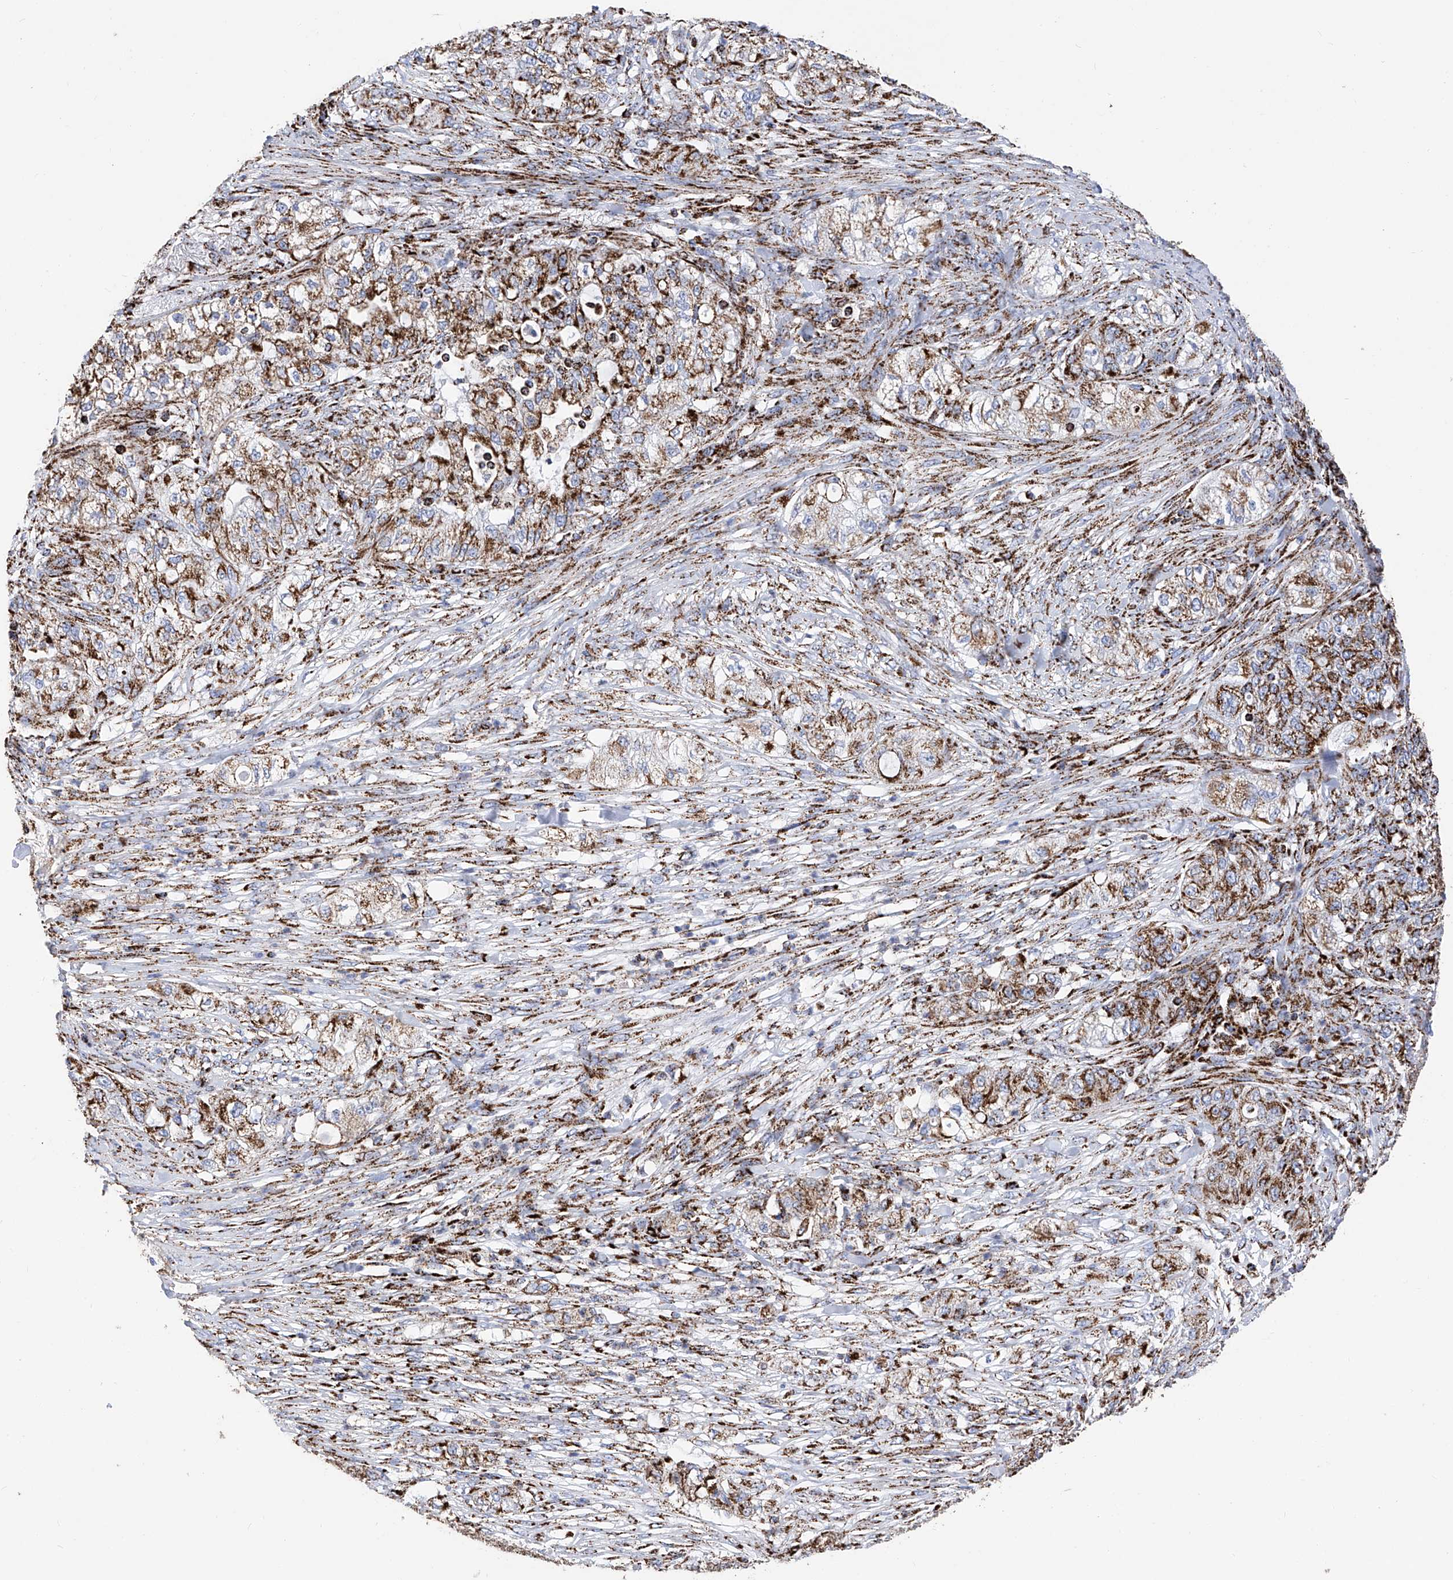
{"staining": {"intensity": "strong", "quantity": "25%-75%", "location": "cytoplasmic/membranous"}, "tissue": "pancreatic cancer", "cell_type": "Tumor cells", "image_type": "cancer", "snomed": [{"axis": "morphology", "description": "Adenocarcinoma, NOS"}, {"axis": "topography", "description": "Pancreas"}], "caption": "A high-resolution histopathology image shows IHC staining of adenocarcinoma (pancreatic), which demonstrates strong cytoplasmic/membranous positivity in about 25%-75% of tumor cells. (Stains: DAB in brown, nuclei in blue, Microscopy: brightfield microscopy at high magnification).", "gene": "ATP5PF", "patient": {"sex": "female", "age": 78}}